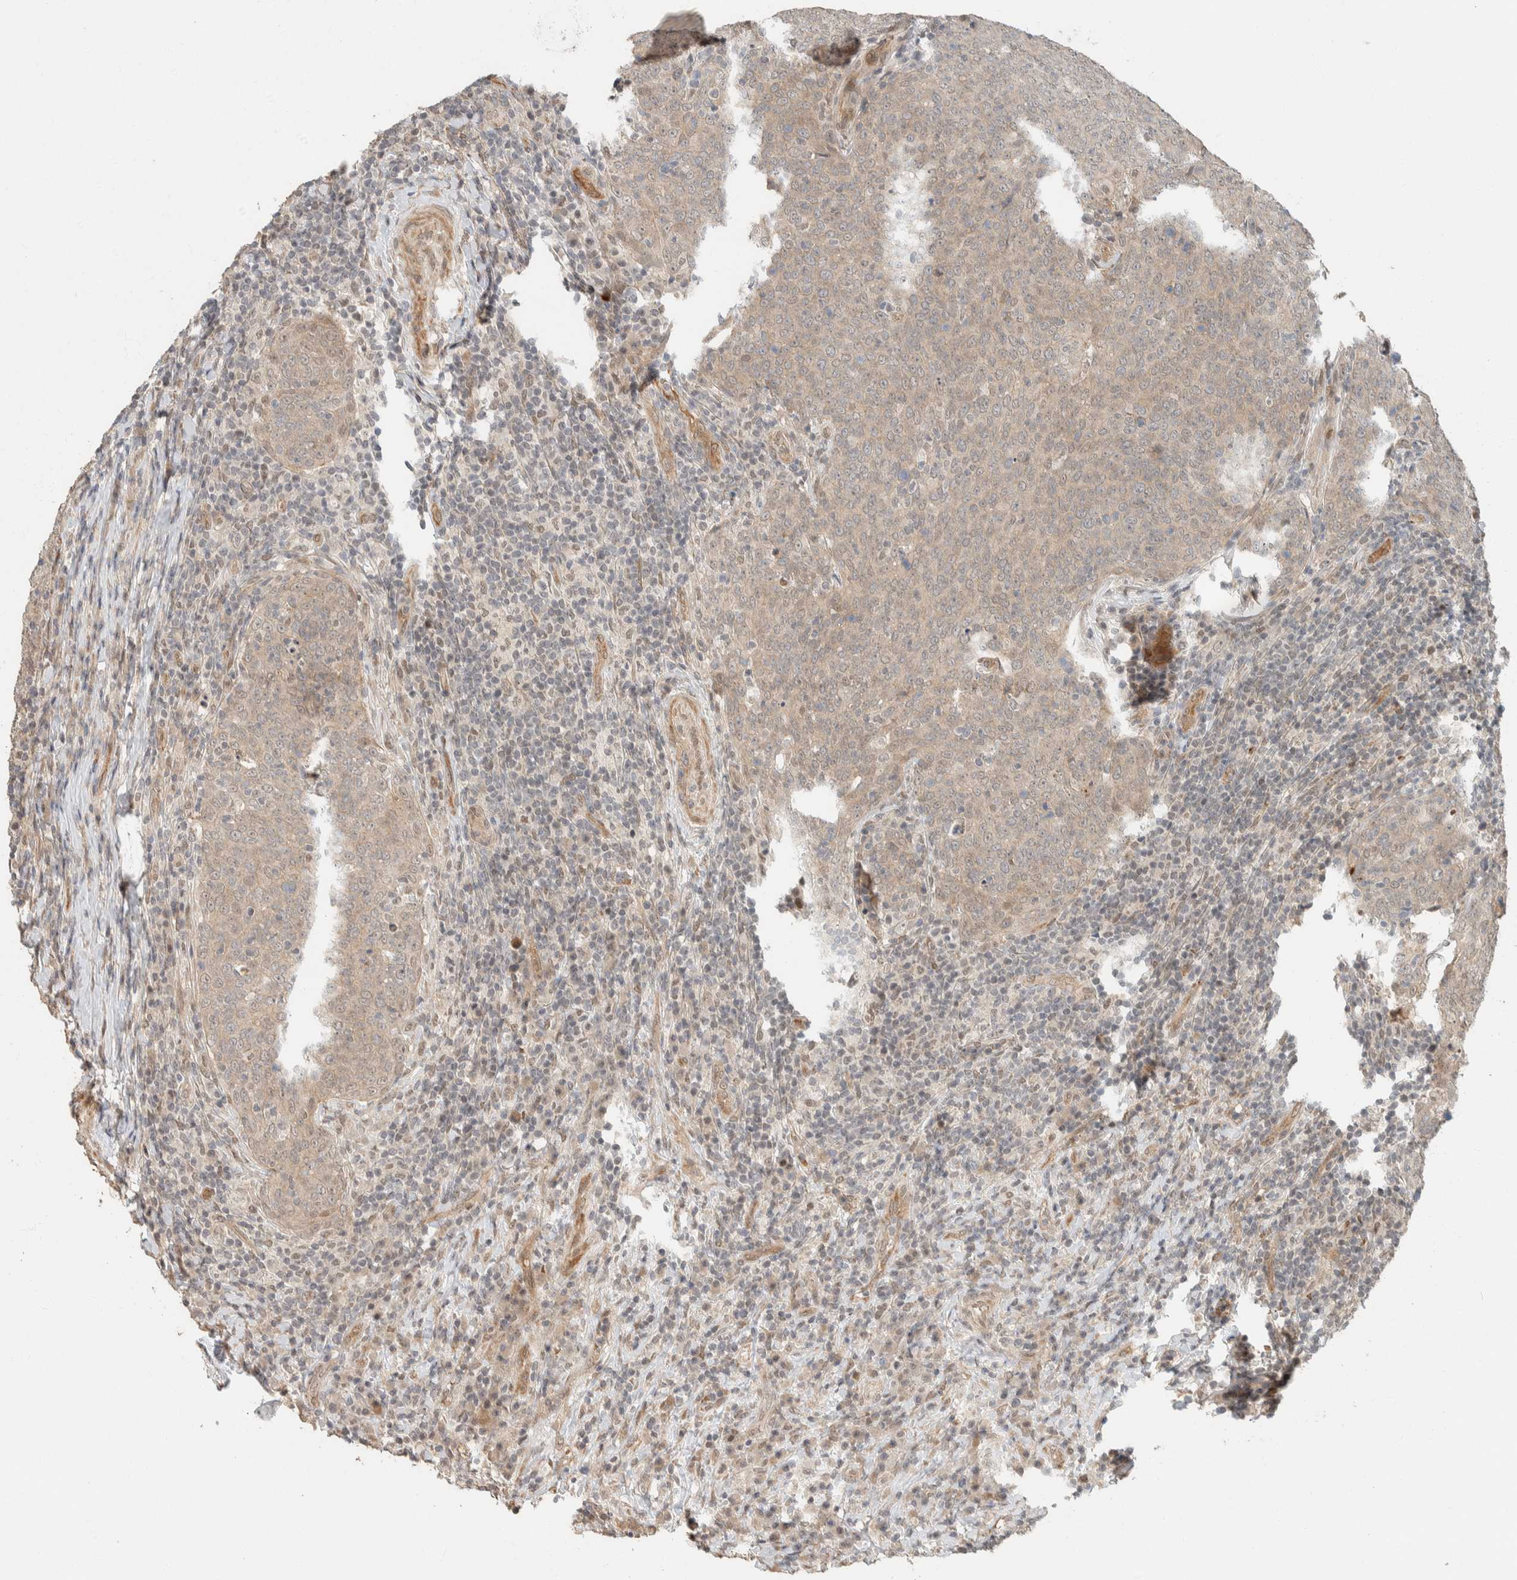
{"staining": {"intensity": "weak", "quantity": ">75%", "location": "cytoplasmic/membranous"}, "tissue": "head and neck cancer", "cell_type": "Tumor cells", "image_type": "cancer", "snomed": [{"axis": "morphology", "description": "Squamous cell carcinoma, NOS"}, {"axis": "morphology", "description": "Squamous cell carcinoma, metastatic, NOS"}, {"axis": "topography", "description": "Lymph node"}, {"axis": "topography", "description": "Head-Neck"}], "caption": "High-power microscopy captured an immunohistochemistry (IHC) histopathology image of squamous cell carcinoma (head and neck), revealing weak cytoplasmic/membranous positivity in approximately >75% of tumor cells.", "gene": "ZBTB2", "patient": {"sex": "male", "age": 62}}